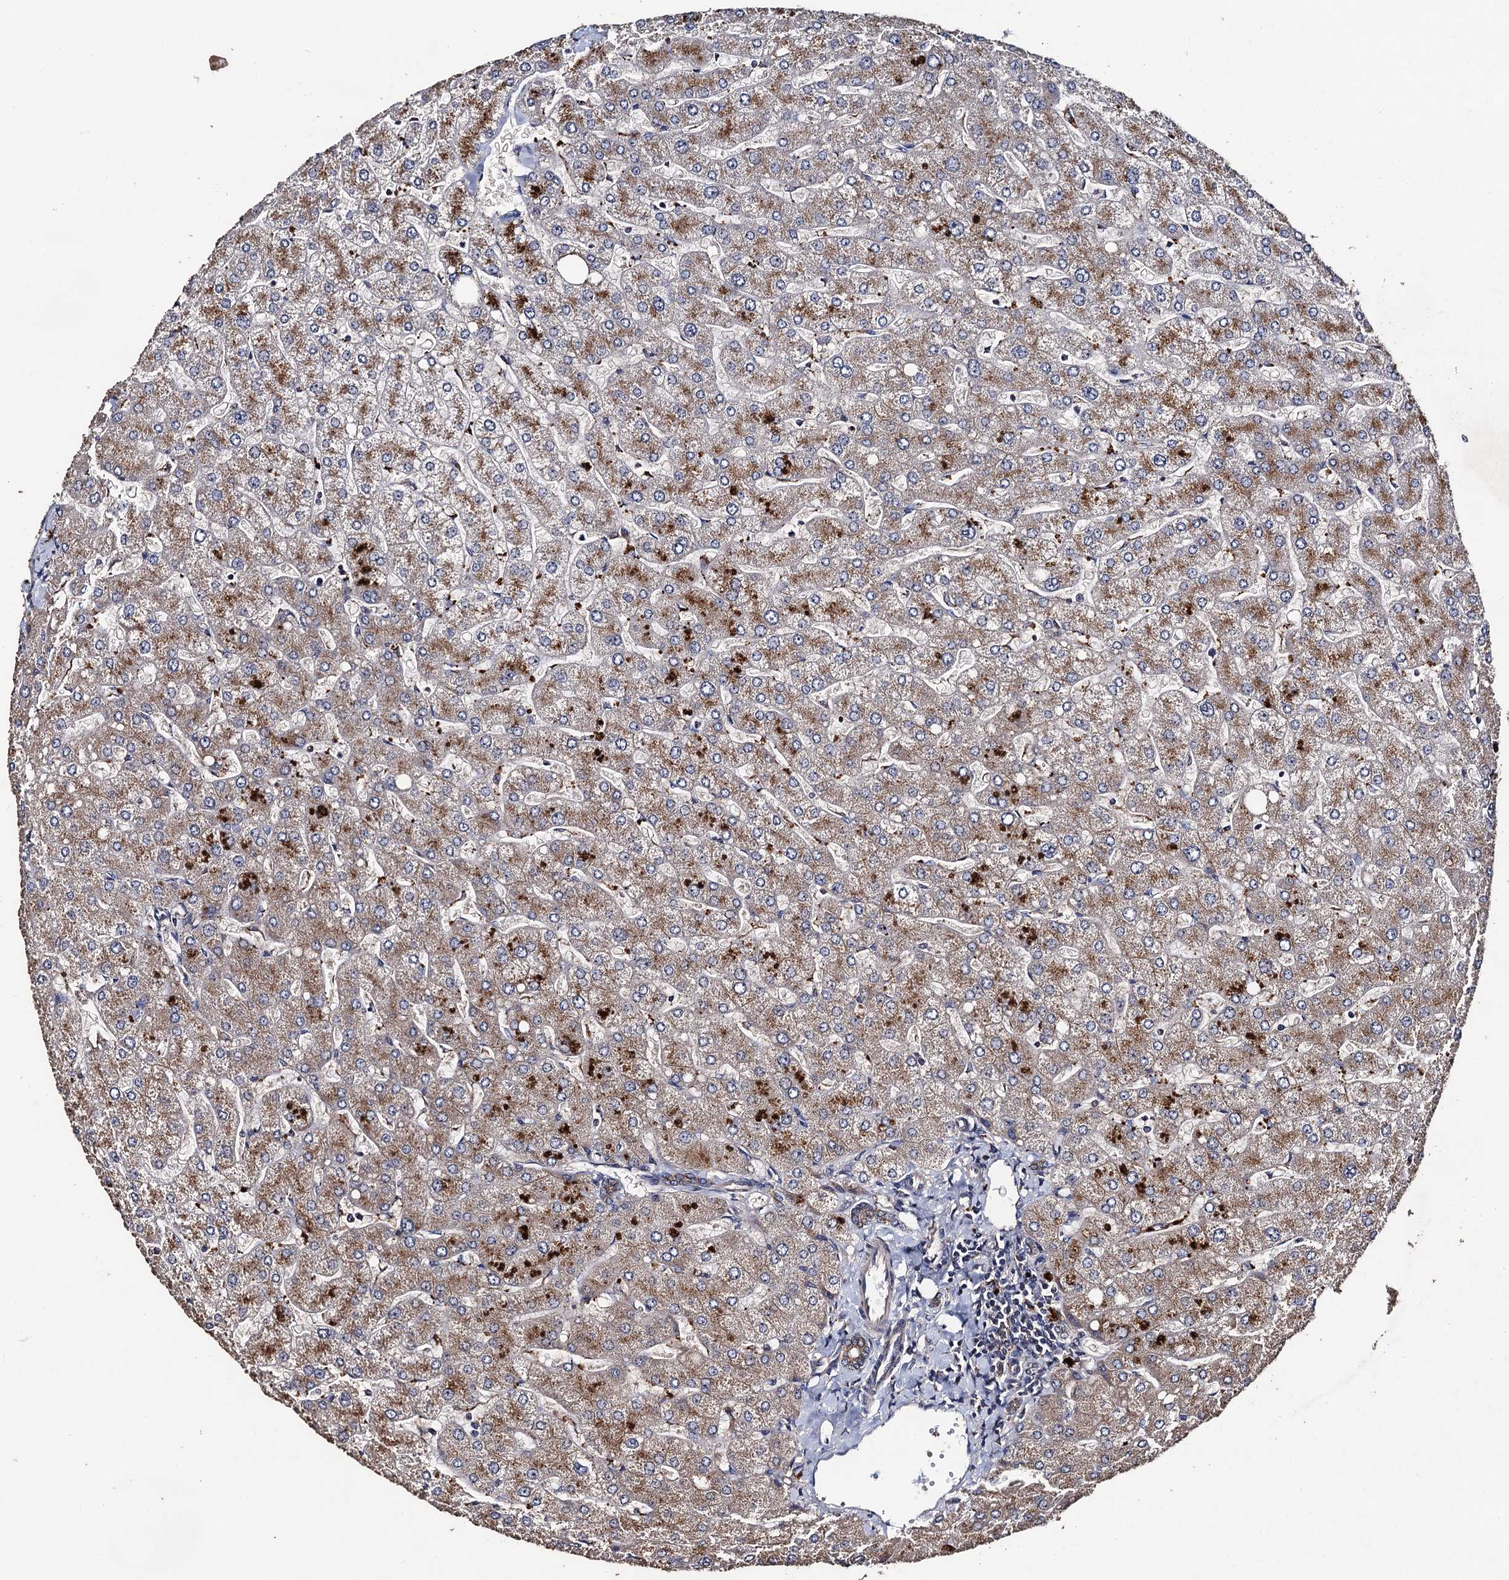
{"staining": {"intensity": "weak", "quantity": ">75%", "location": "cytoplasmic/membranous"}, "tissue": "liver", "cell_type": "Cholangiocytes", "image_type": "normal", "snomed": [{"axis": "morphology", "description": "Normal tissue, NOS"}, {"axis": "topography", "description": "Liver"}], "caption": "Immunohistochemistry (DAB) staining of normal liver displays weak cytoplasmic/membranous protein positivity in about >75% of cholangiocytes. Ihc stains the protein of interest in brown and the nuclei are stained blue.", "gene": "PPTC7", "patient": {"sex": "male", "age": 55}}